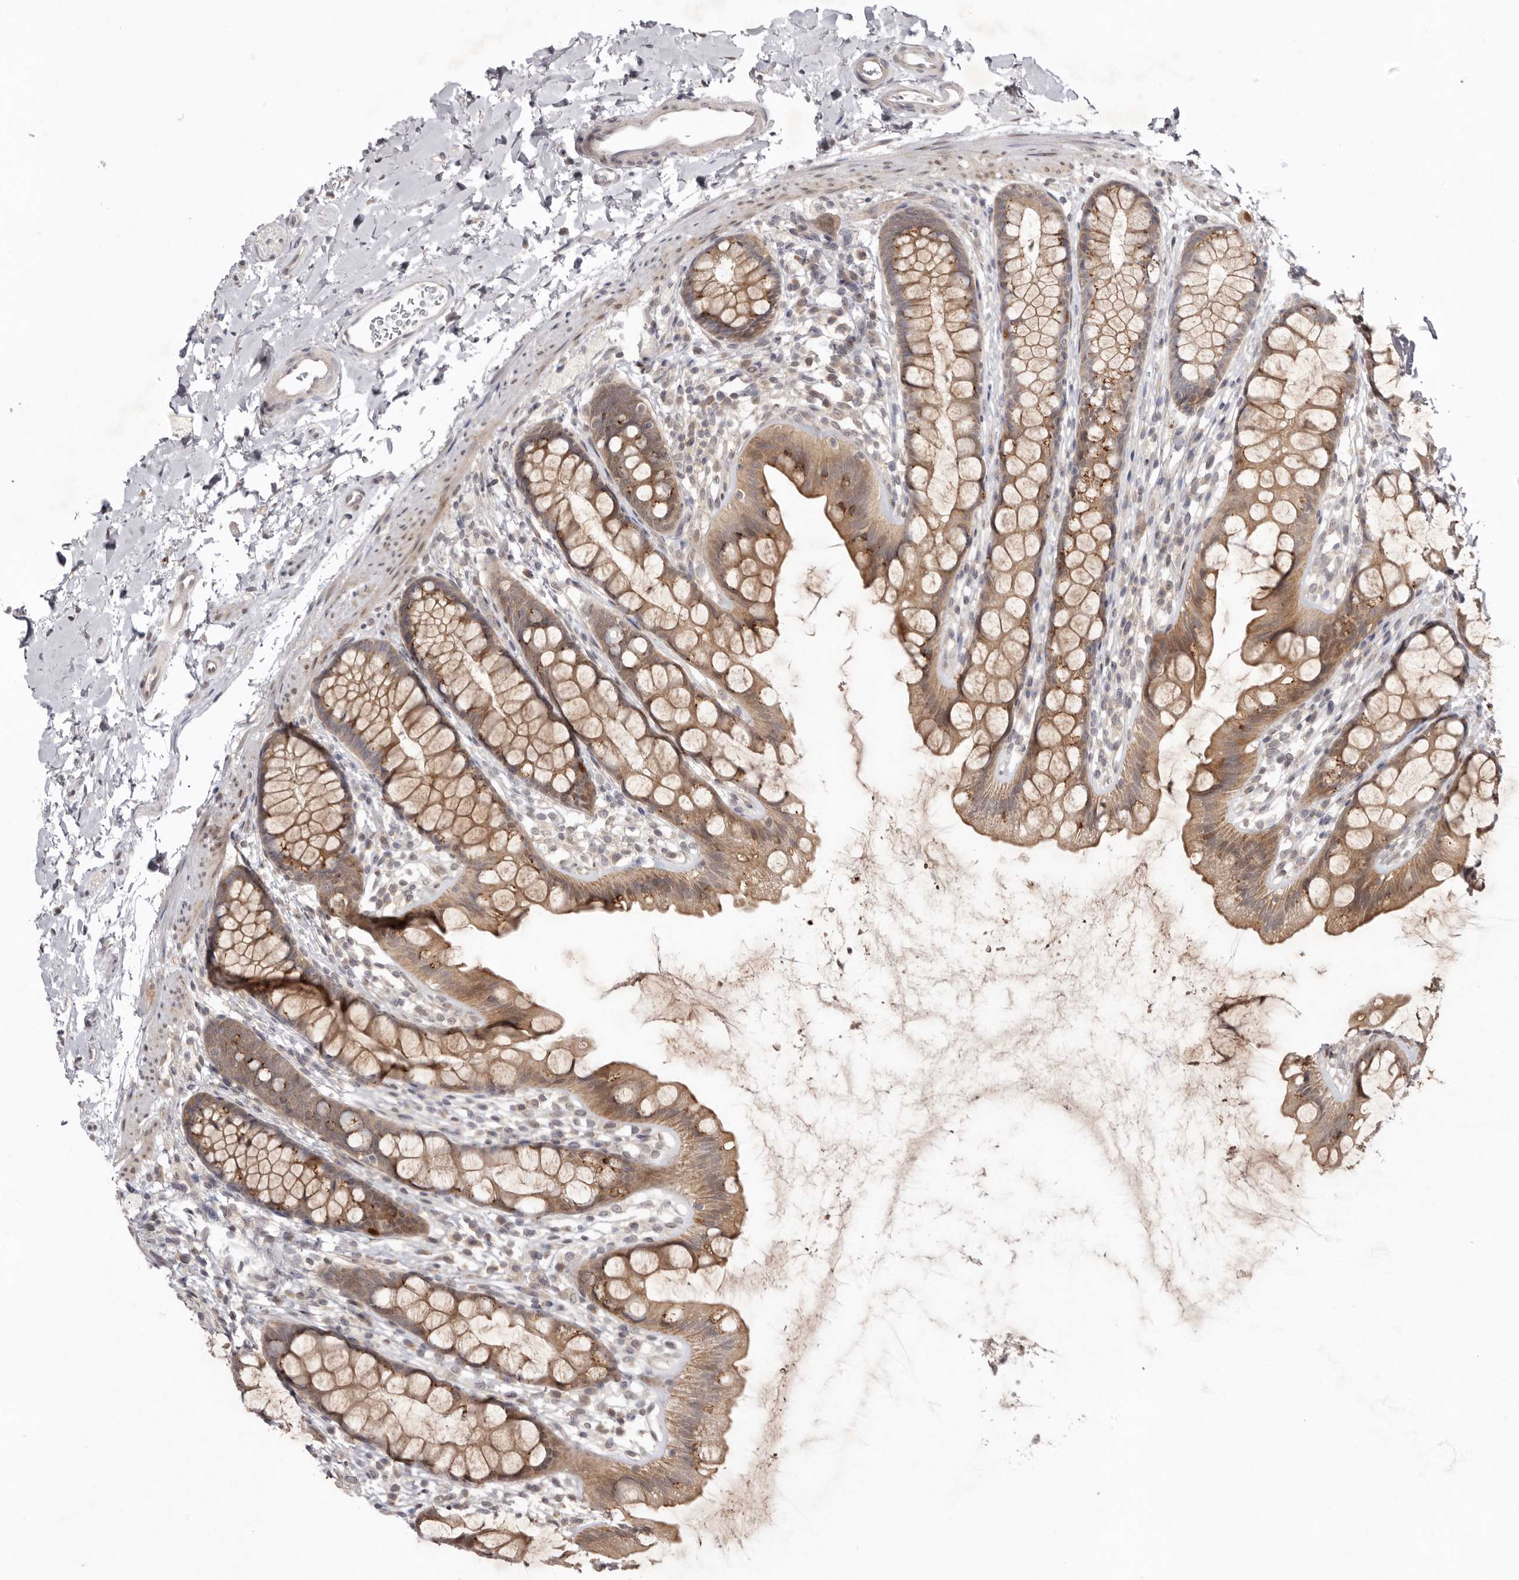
{"staining": {"intensity": "moderate", "quantity": ">75%", "location": "cytoplasmic/membranous"}, "tissue": "rectum", "cell_type": "Glandular cells", "image_type": "normal", "snomed": [{"axis": "morphology", "description": "Normal tissue, NOS"}, {"axis": "topography", "description": "Rectum"}], "caption": "Moderate cytoplasmic/membranous staining is present in about >75% of glandular cells in normal rectum.", "gene": "NSUN4", "patient": {"sex": "female", "age": 65}}